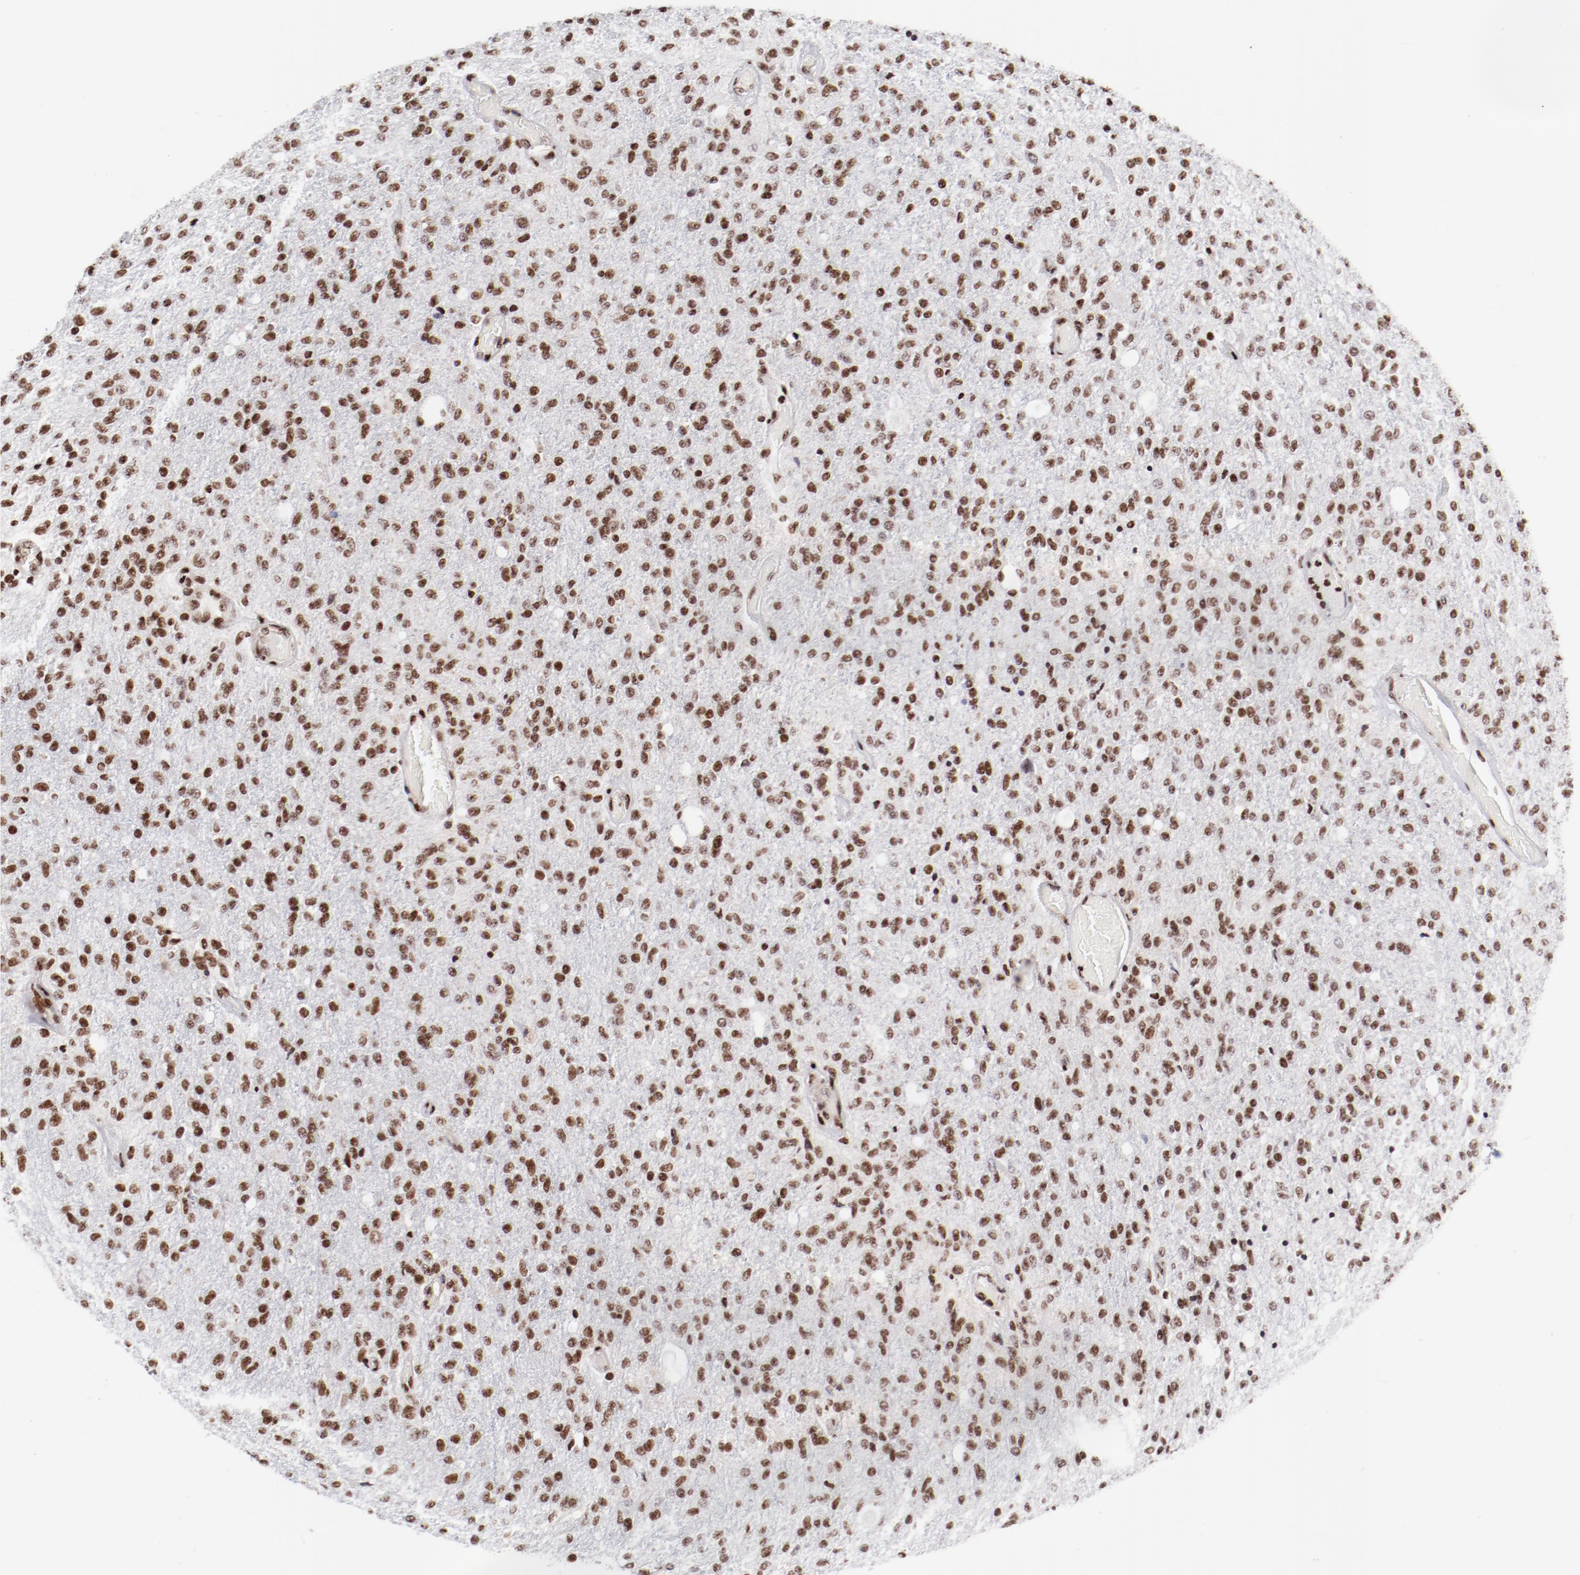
{"staining": {"intensity": "moderate", "quantity": ">75%", "location": "nuclear"}, "tissue": "glioma", "cell_type": "Tumor cells", "image_type": "cancer", "snomed": [{"axis": "morphology", "description": "Normal tissue, NOS"}, {"axis": "morphology", "description": "Glioma, malignant, High grade"}, {"axis": "topography", "description": "Cerebral cortex"}], "caption": "The histopathology image reveals immunohistochemical staining of malignant glioma (high-grade). There is moderate nuclear staining is seen in about >75% of tumor cells. (brown staining indicates protein expression, while blue staining denotes nuclei).", "gene": "NFYB", "patient": {"sex": "male", "age": 77}}